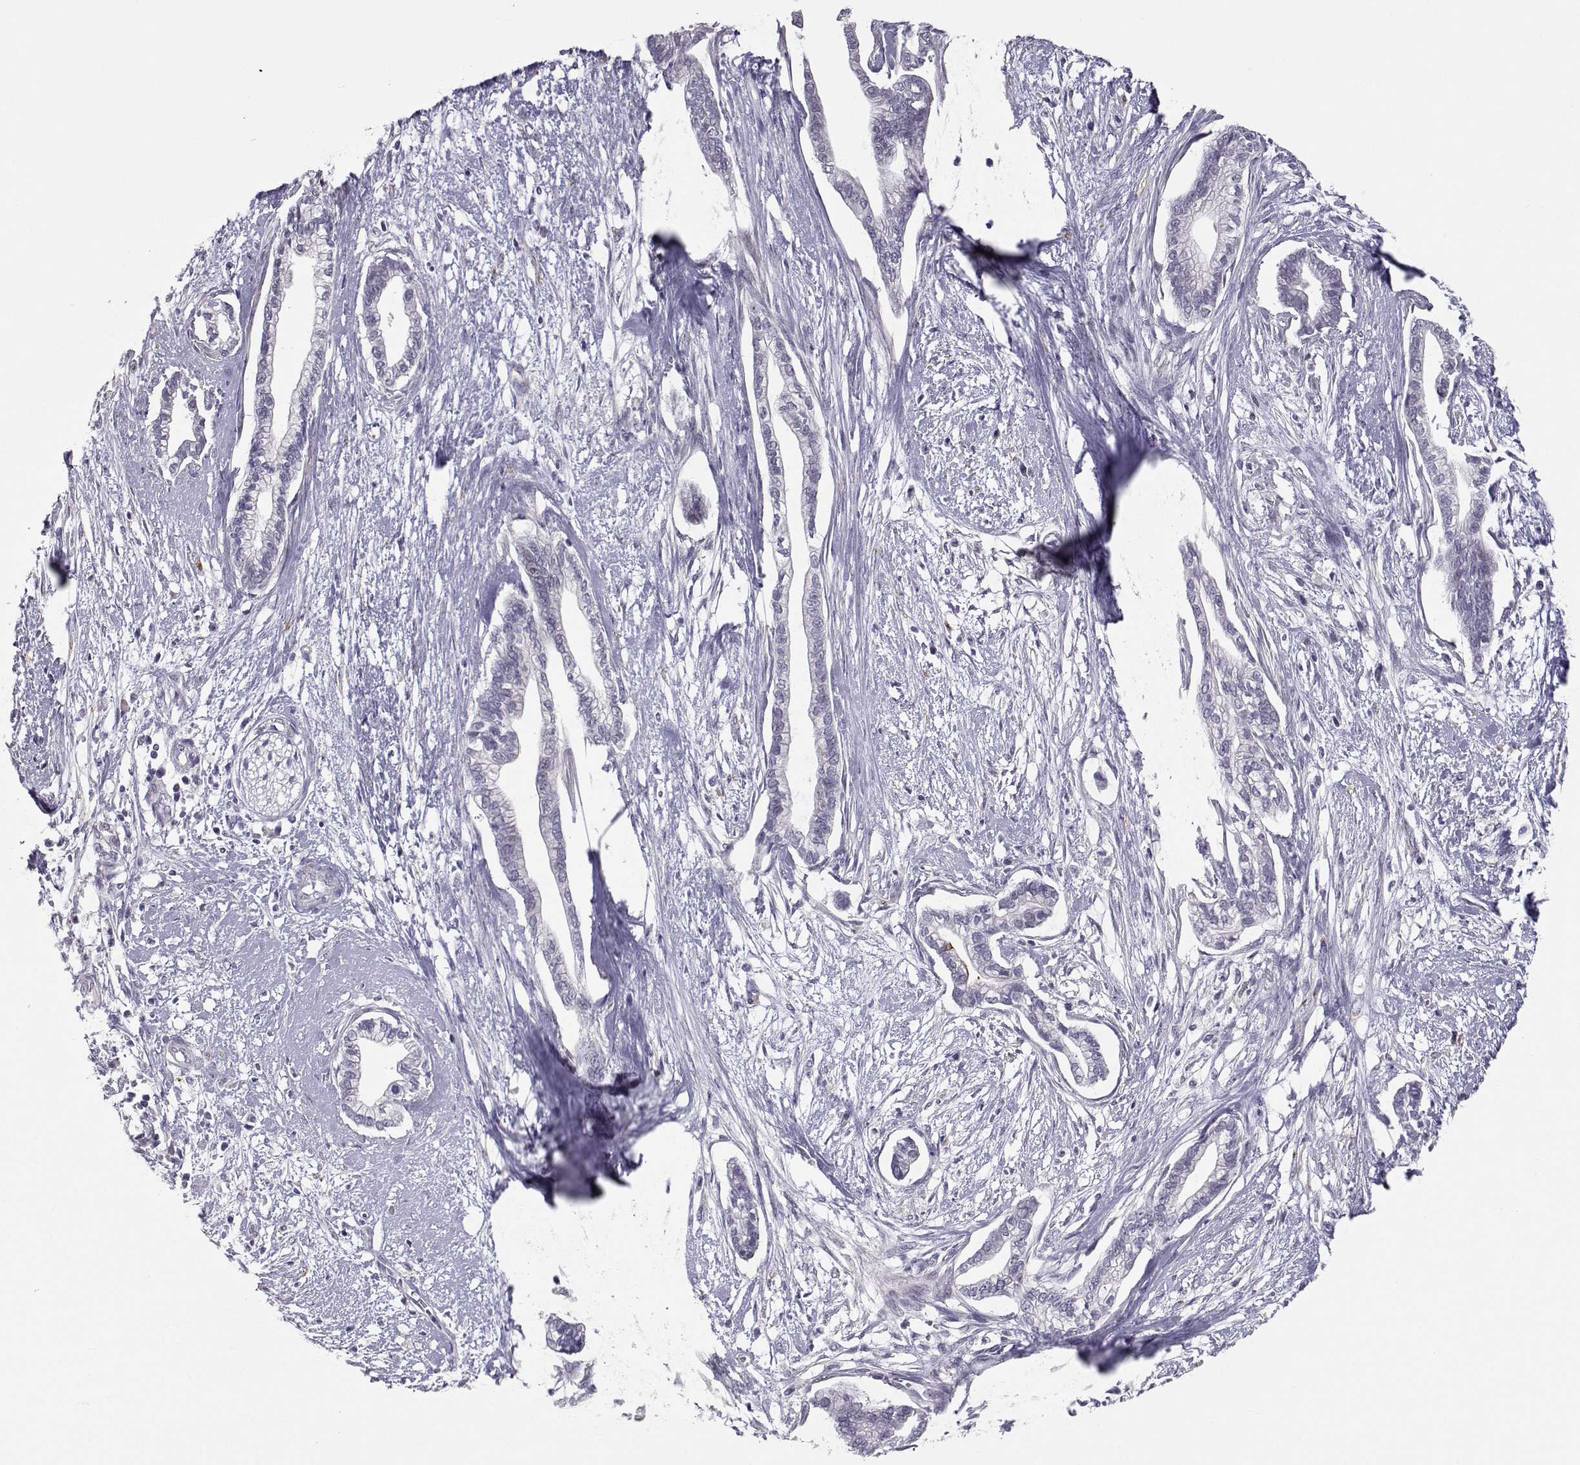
{"staining": {"intensity": "negative", "quantity": "none", "location": "none"}, "tissue": "cervical cancer", "cell_type": "Tumor cells", "image_type": "cancer", "snomed": [{"axis": "morphology", "description": "Adenocarcinoma, NOS"}, {"axis": "topography", "description": "Cervix"}], "caption": "There is no significant staining in tumor cells of cervical cancer. (DAB (3,3'-diaminobenzidine) immunohistochemistry (IHC) visualized using brightfield microscopy, high magnification).", "gene": "NPVF", "patient": {"sex": "female", "age": 62}}